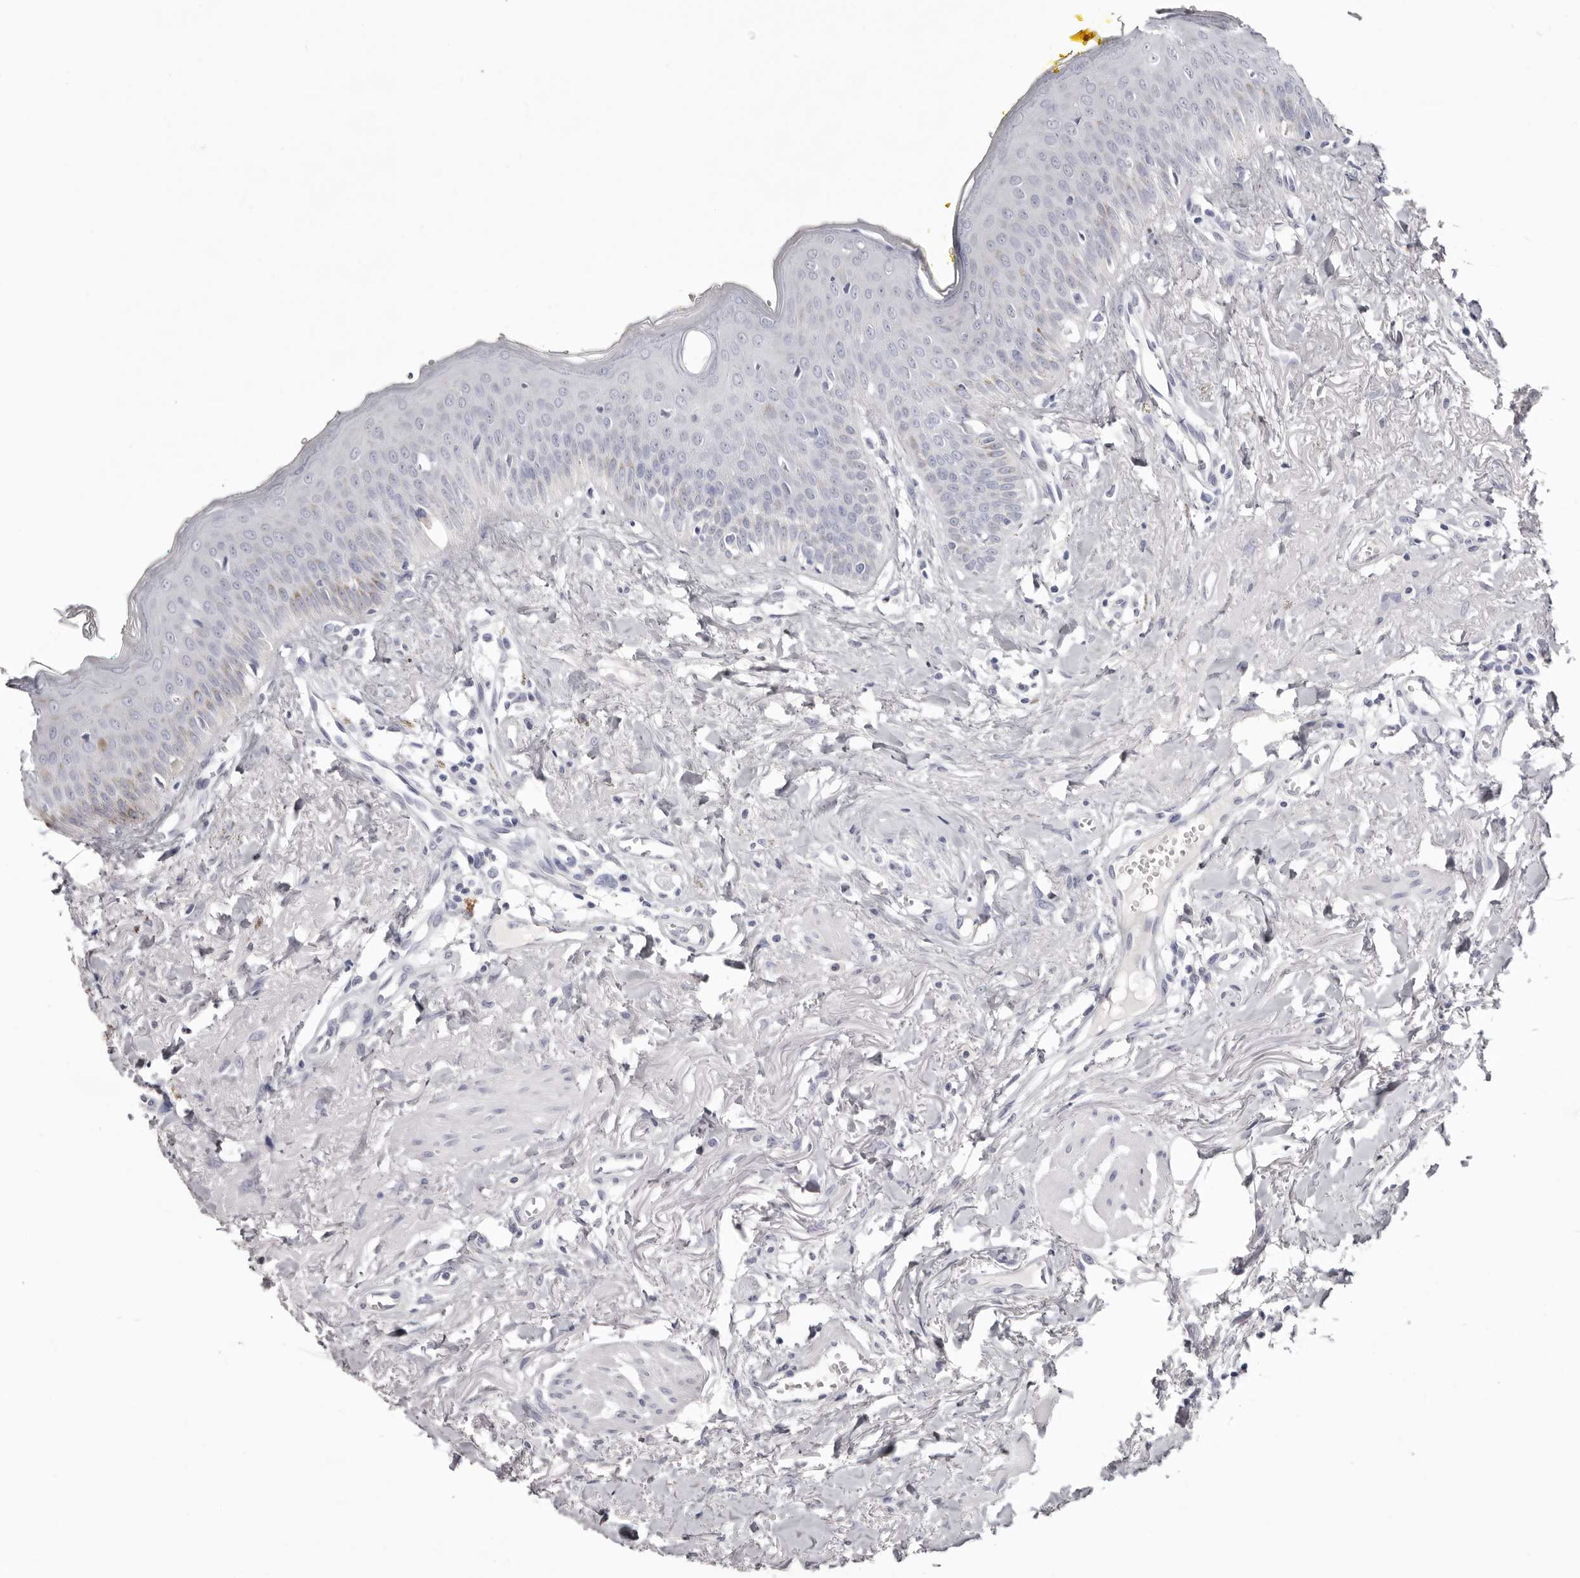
{"staining": {"intensity": "negative", "quantity": "none", "location": "none"}, "tissue": "oral mucosa", "cell_type": "Squamous epithelial cells", "image_type": "normal", "snomed": [{"axis": "morphology", "description": "Normal tissue, NOS"}, {"axis": "topography", "description": "Oral tissue"}], "caption": "Immunohistochemistry image of benign human oral mucosa stained for a protein (brown), which reveals no staining in squamous epithelial cells. (DAB immunohistochemistry (IHC) visualized using brightfield microscopy, high magnification).", "gene": "LPO", "patient": {"sex": "female", "age": 70}}